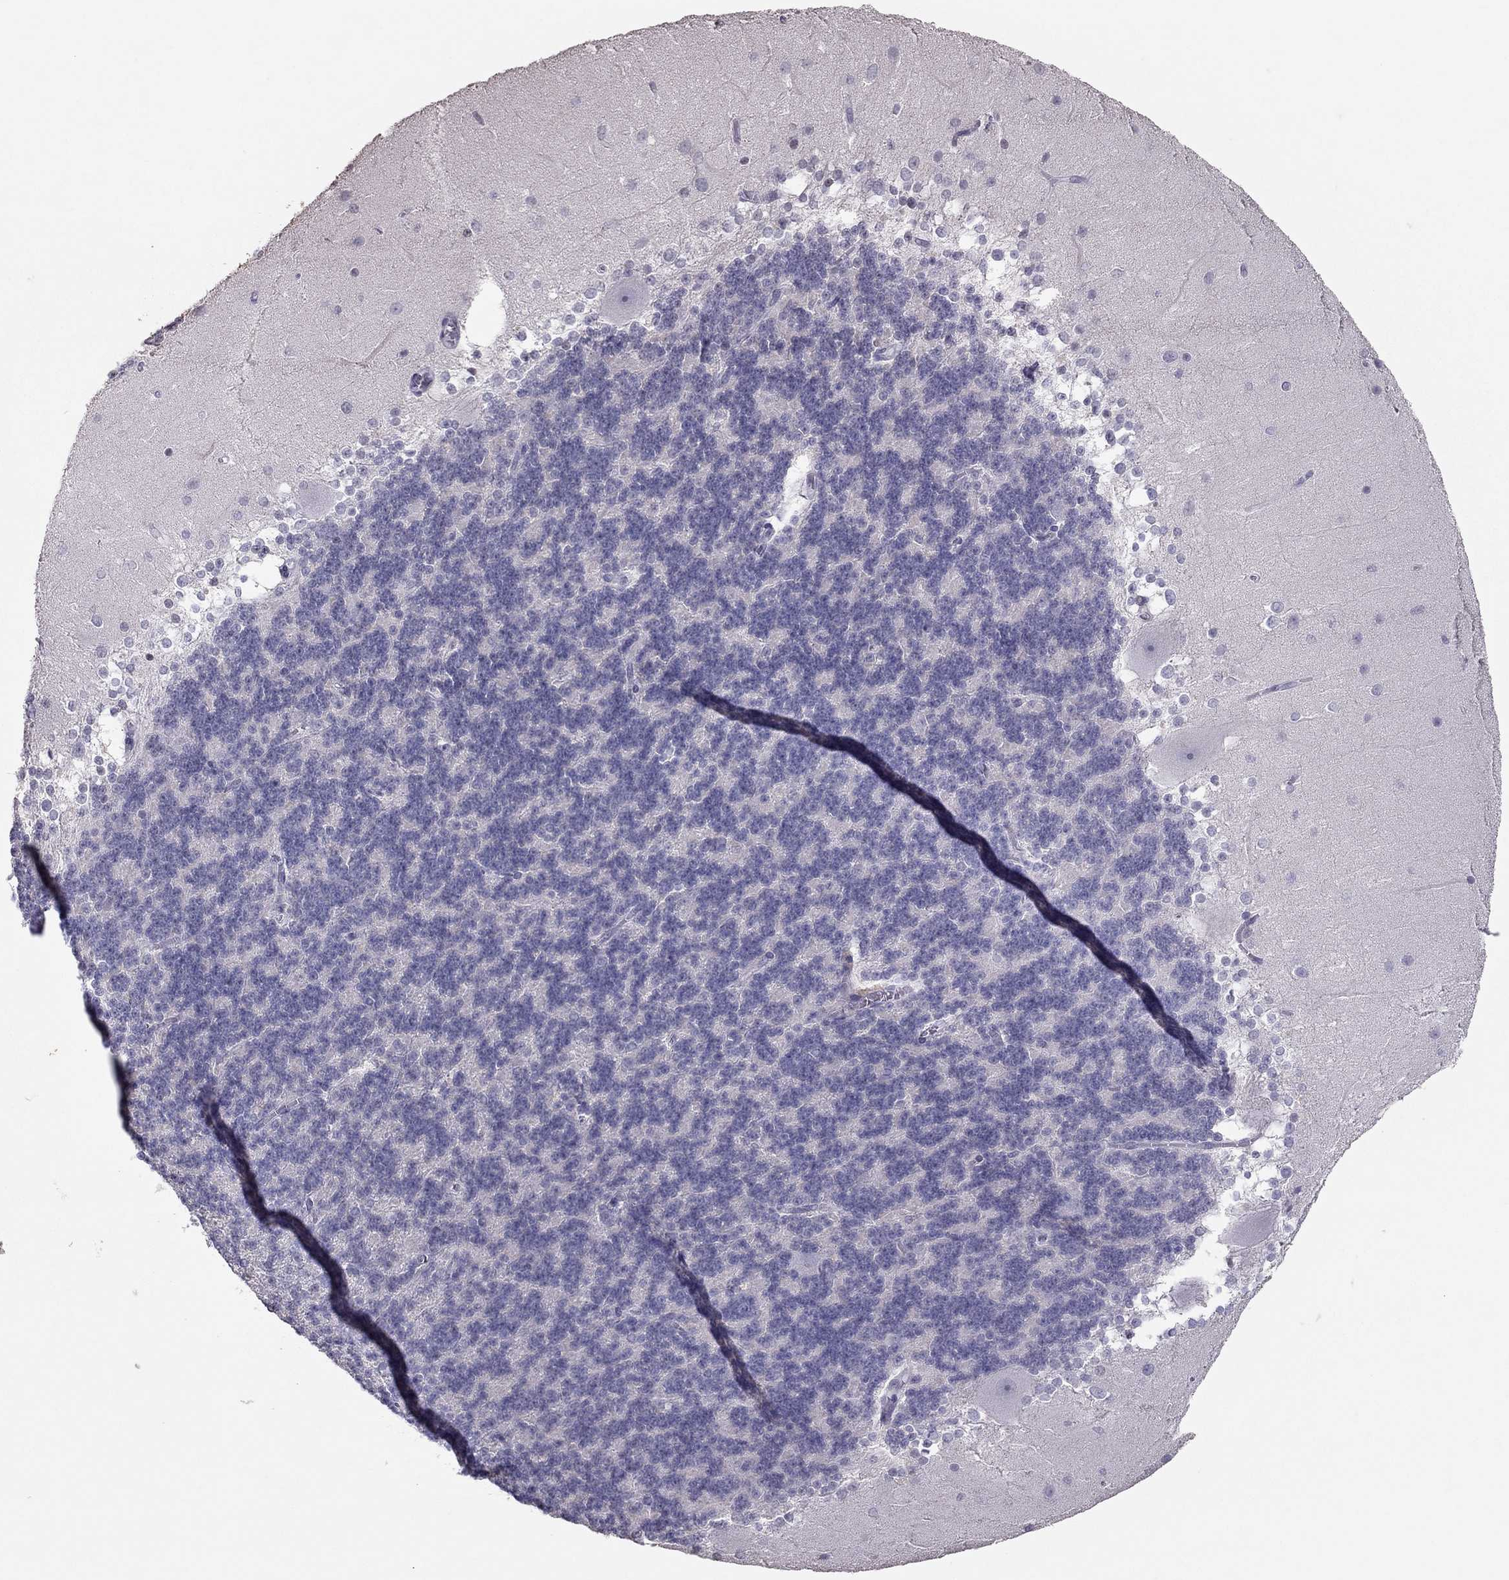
{"staining": {"intensity": "negative", "quantity": "none", "location": "none"}, "tissue": "cerebellum", "cell_type": "Cells in granular layer", "image_type": "normal", "snomed": [{"axis": "morphology", "description": "Normal tissue, NOS"}, {"axis": "topography", "description": "Cerebellum"}], "caption": "A photomicrograph of cerebellum stained for a protein shows no brown staining in cells in granular layer. (Stains: DAB IHC with hematoxylin counter stain, Microscopy: brightfield microscopy at high magnification).", "gene": "TSHB", "patient": {"sex": "female", "age": 19}}